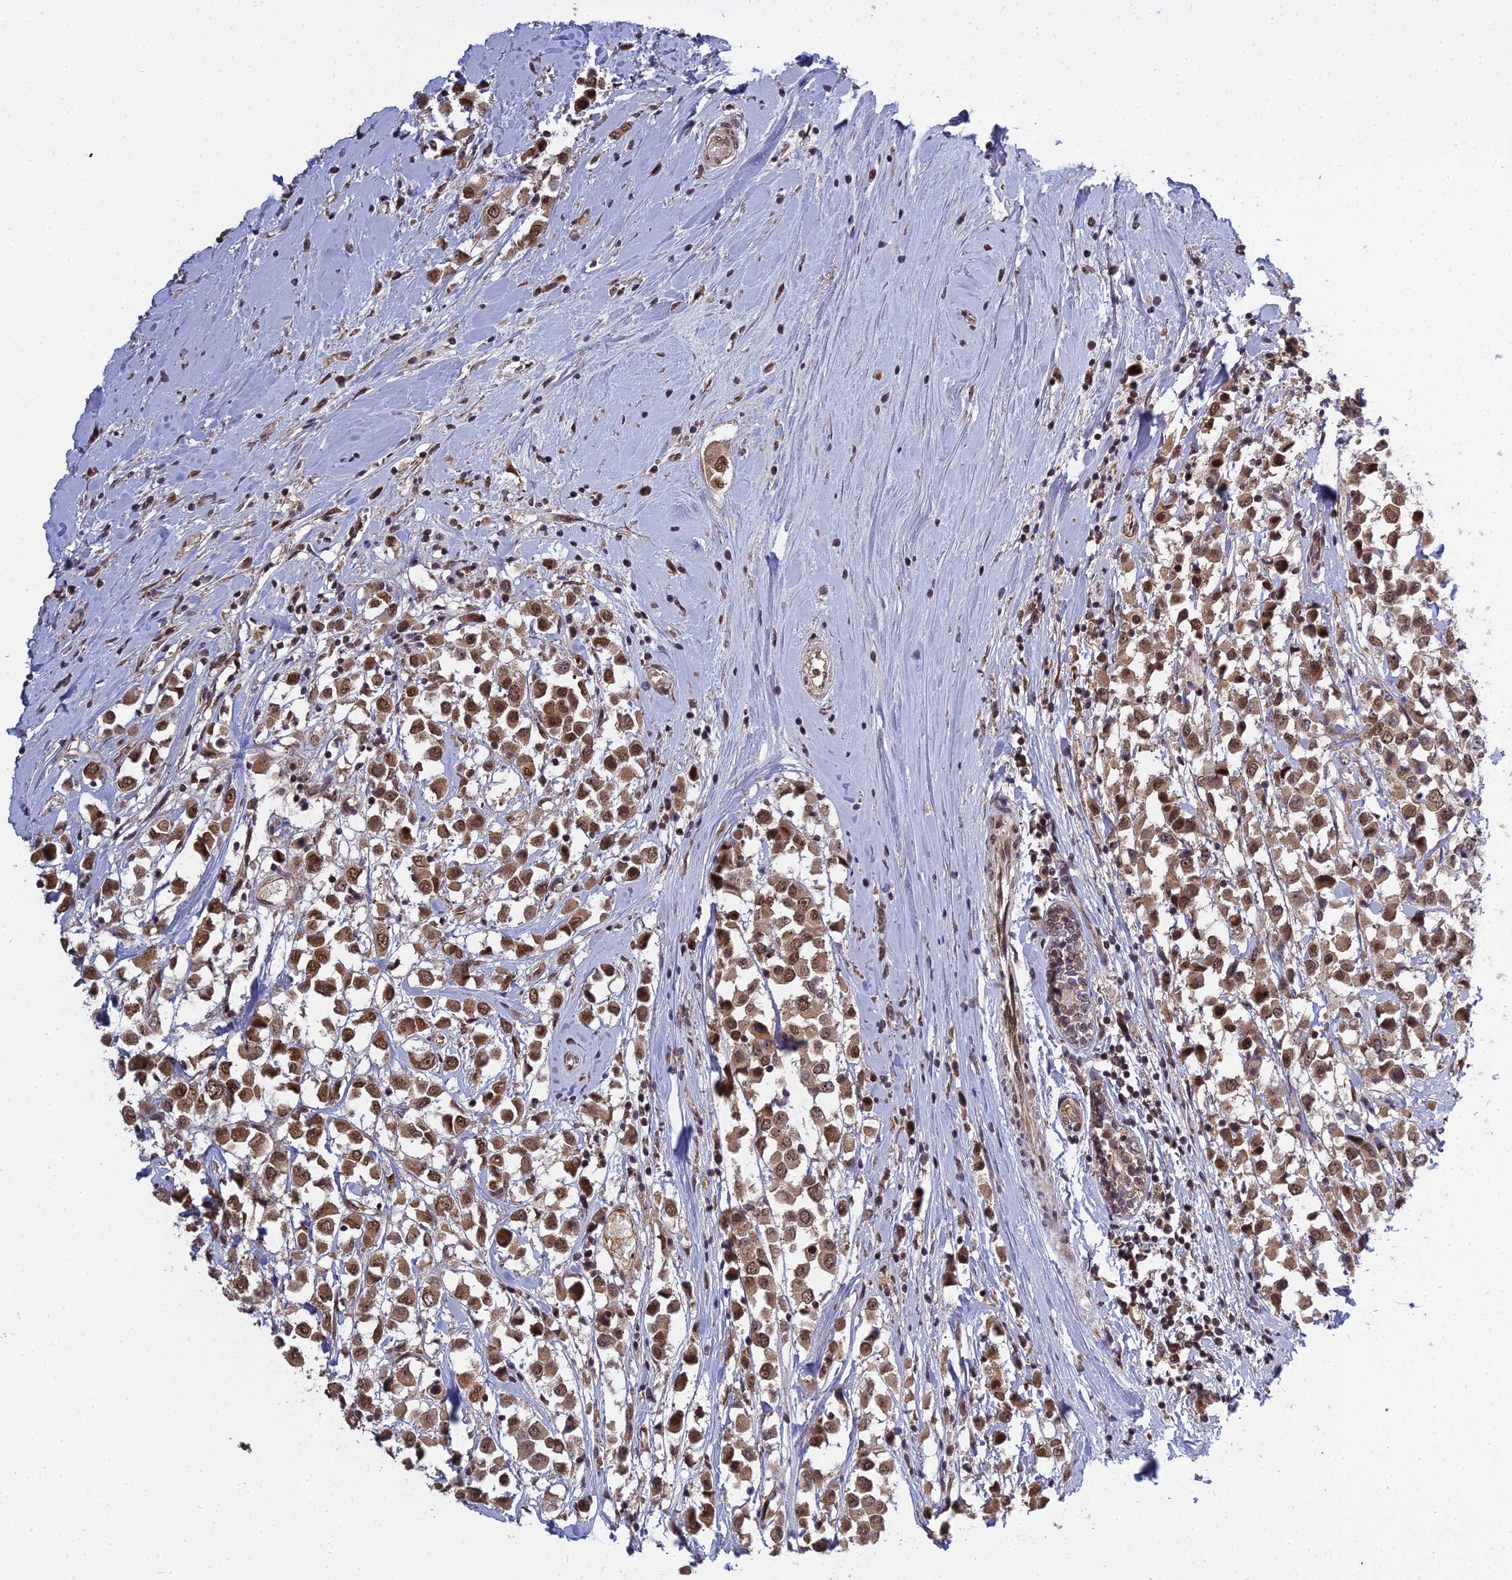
{"staining": {"intensity": "moderate", "quantity": ">75%", "location": "cytoplasmic/membranous,nuclear"}, "tissue": "breast cancer", "cell_type": "Tumor cells", "image_type": "cancer", "snomed": [{"axis": "morphology", "description": "Duct carcinoma"}, {"axis": "topography", "description": "Breast"}], "caption": "Breast intraductal carcinoma stained for a protein reveals moderate cytoplasmic/membranous and nuclear positivity in tumor cells. The protein is shown in brown color, while the nuclei are stained blue.", "gene": "MEOX1", "patient": {"sex": "female", "age": 61}}